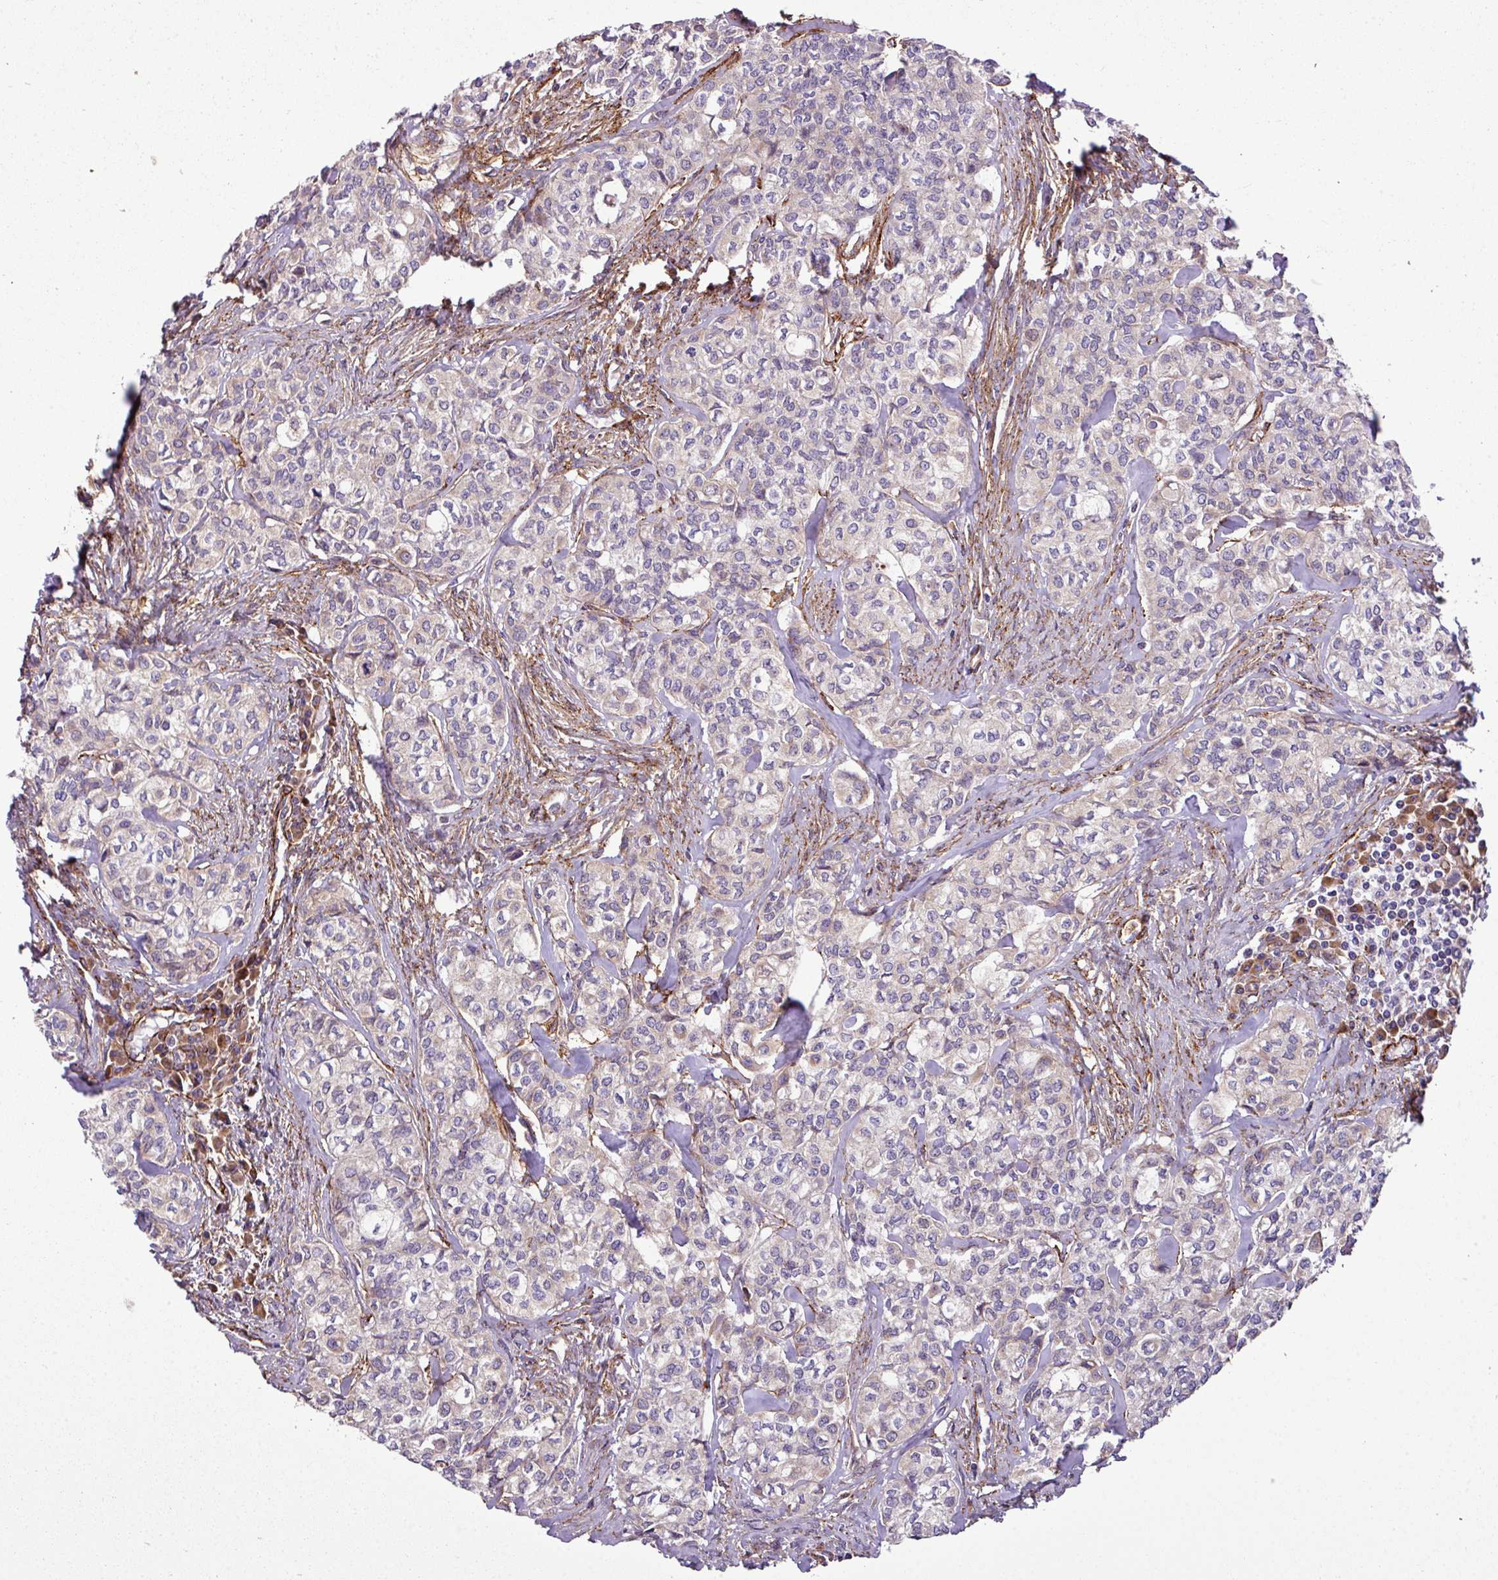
{"staining": {"intensity": "negative", "quantity": "none", "location": "none"}, "tissue": "head and neck cancer", "cell_type": "Tumor cells", "image_type": "cancer", "snomed": [{"axis": "morphology", "description": "Adenocarcinoma, NOS"}, {"axis": "topography", "description": "Head-Neck"}], "caption": "This is an immunohistochemistry (IHC) histopathology image of human head and neck adenocarcinoma. There is no expression in tumor cells.", "gene": "FAM47E", "patient": {"sex": "male", "age": 81}}